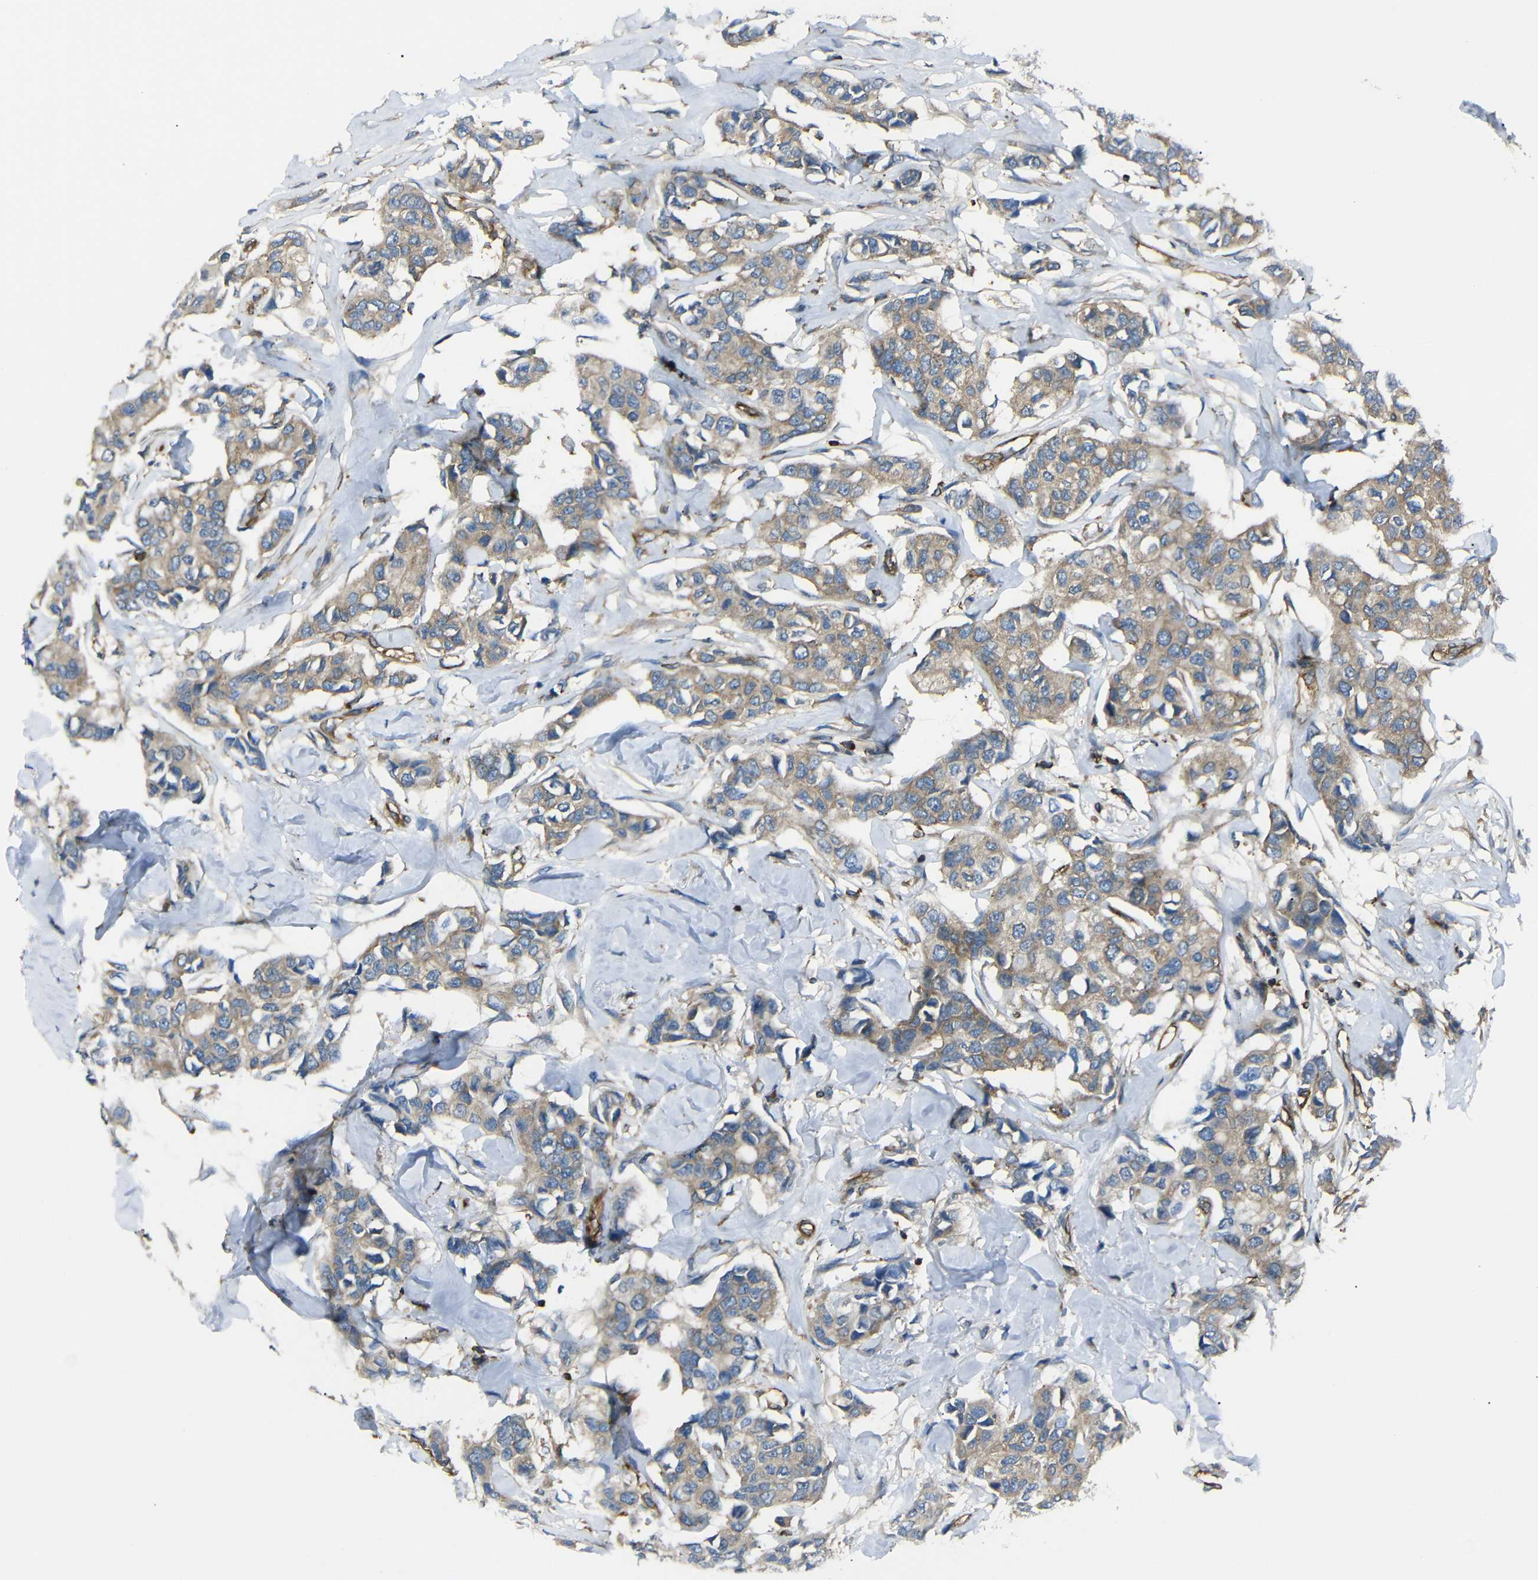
{"staining": {"intensity": "weak", "quantity": ">75%", "location": "cytoplasmic/membranous"}, "tissue": "breast cancer", "cell_type": "Tumor cells", "image_type": "cancer", "snomed": [{"axis": "morphology", "description": "Duct carcinoma"}, {"axis": "topography", "description": "Breast"}], "caption": "Brown immunohistochemical staining in breast cancer (invasive ductal carcinoma) displays weak cytoplasmic/membranous expression in approximately >75% of tumor cells. (brown staining indicates protein expression, while blue staining denotes nuclei).", "gene": "ARHGEF1", "patient": {"sex": "female", "age": 80}}